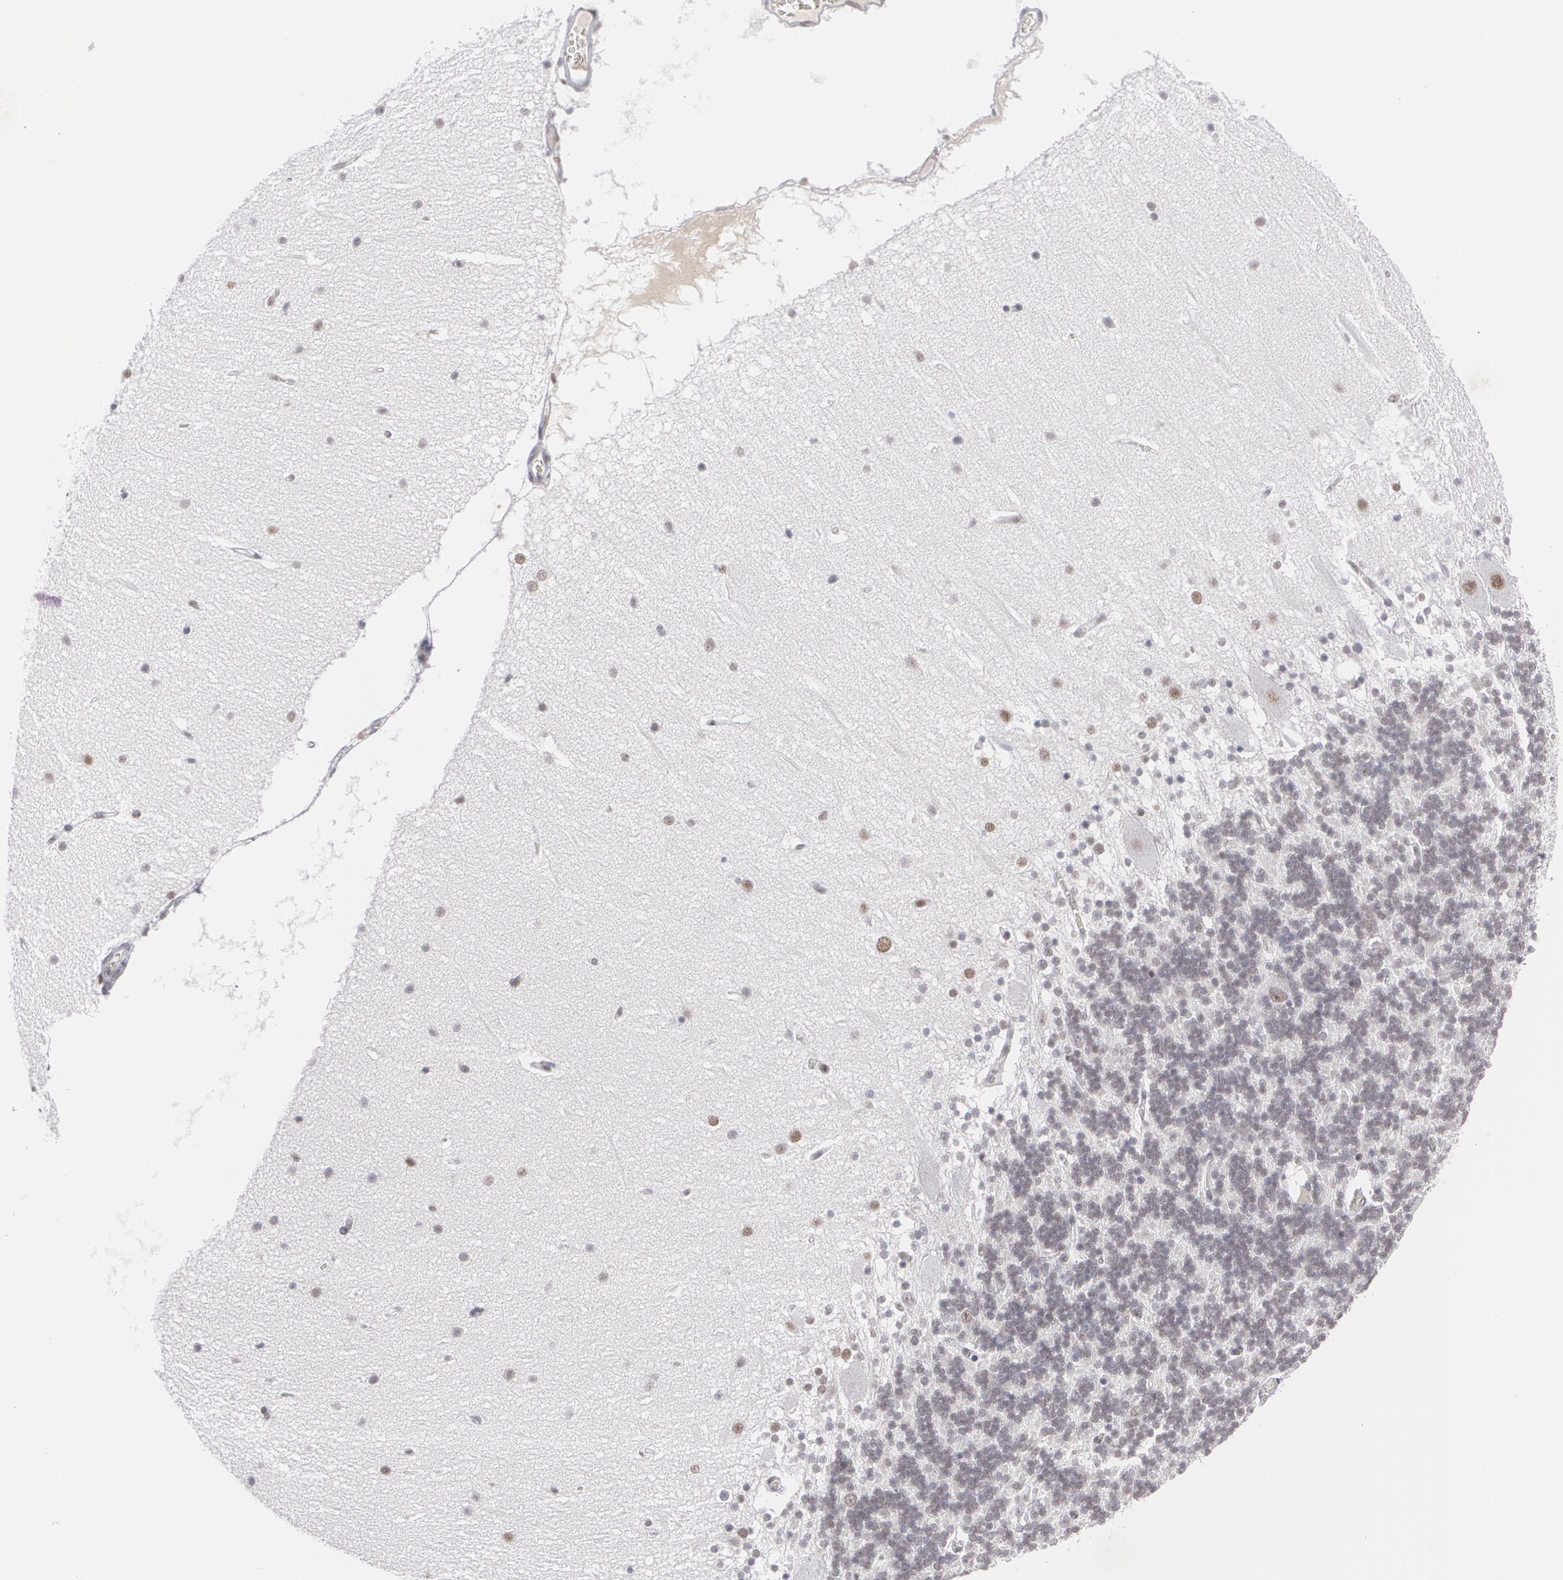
{"staining": {"intensity": "weak", "quantity": ">75%", "location": "none"}, "tissue": "cerebellum", "cell_type": "Cells in granular layer", "image_type": "normal", "snomed": [{"axis": "morphology", "description": "Normal tissue, NOS"}, {"axis": "topography", "description": "Cerebellum"}], "caption": "Immunohistochemistry (IHC) image of unremarkable cerebellum stained for a protein (brown), which displays low levels of weak None staining in approximately >75% of cells in granular layer.", "gene": "MCL1", "patient": {"sex": "female", "age": 54}}